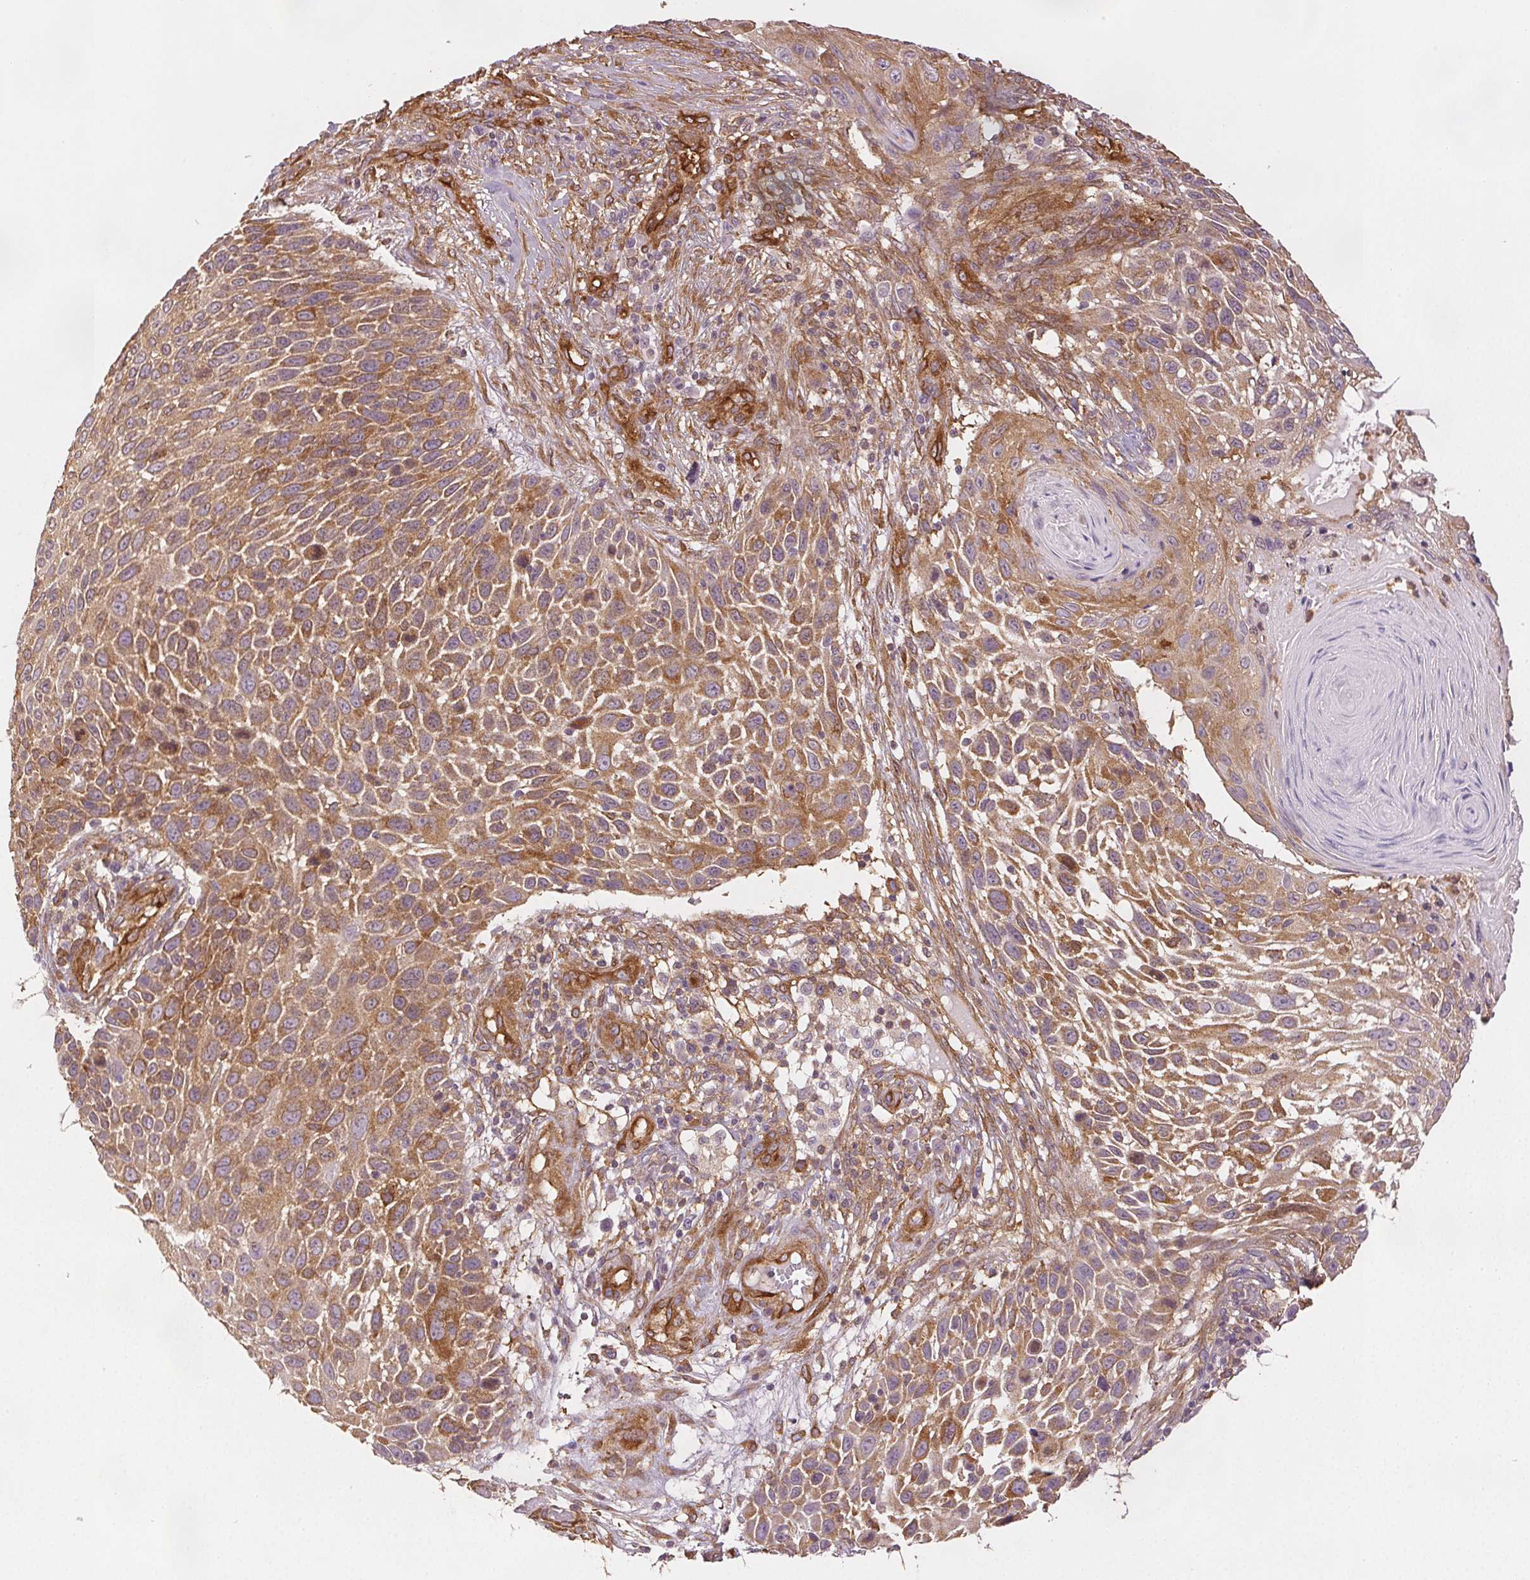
{"staining": {"intensity": "moderate", "quantity": ">75%", "location": "cytoplasmic/membranous"}, "tissue": "skin cancer", "cell_type": "Tumor cells", "image_type": "cancer", "snomed": [{"axis": "morphology", "description": "Squamous cell carcinoma, NOS"}, {"axis": "topography", "description": "Skin"}], "caption": "Moderate cytoplasmic/membranous staining for a protein is present in approximately >75% of tumor cells of skin cancer using immunohistochemistry.", "gene": "DIAPH2", "patient": {"sex": "male", "age": 92}}